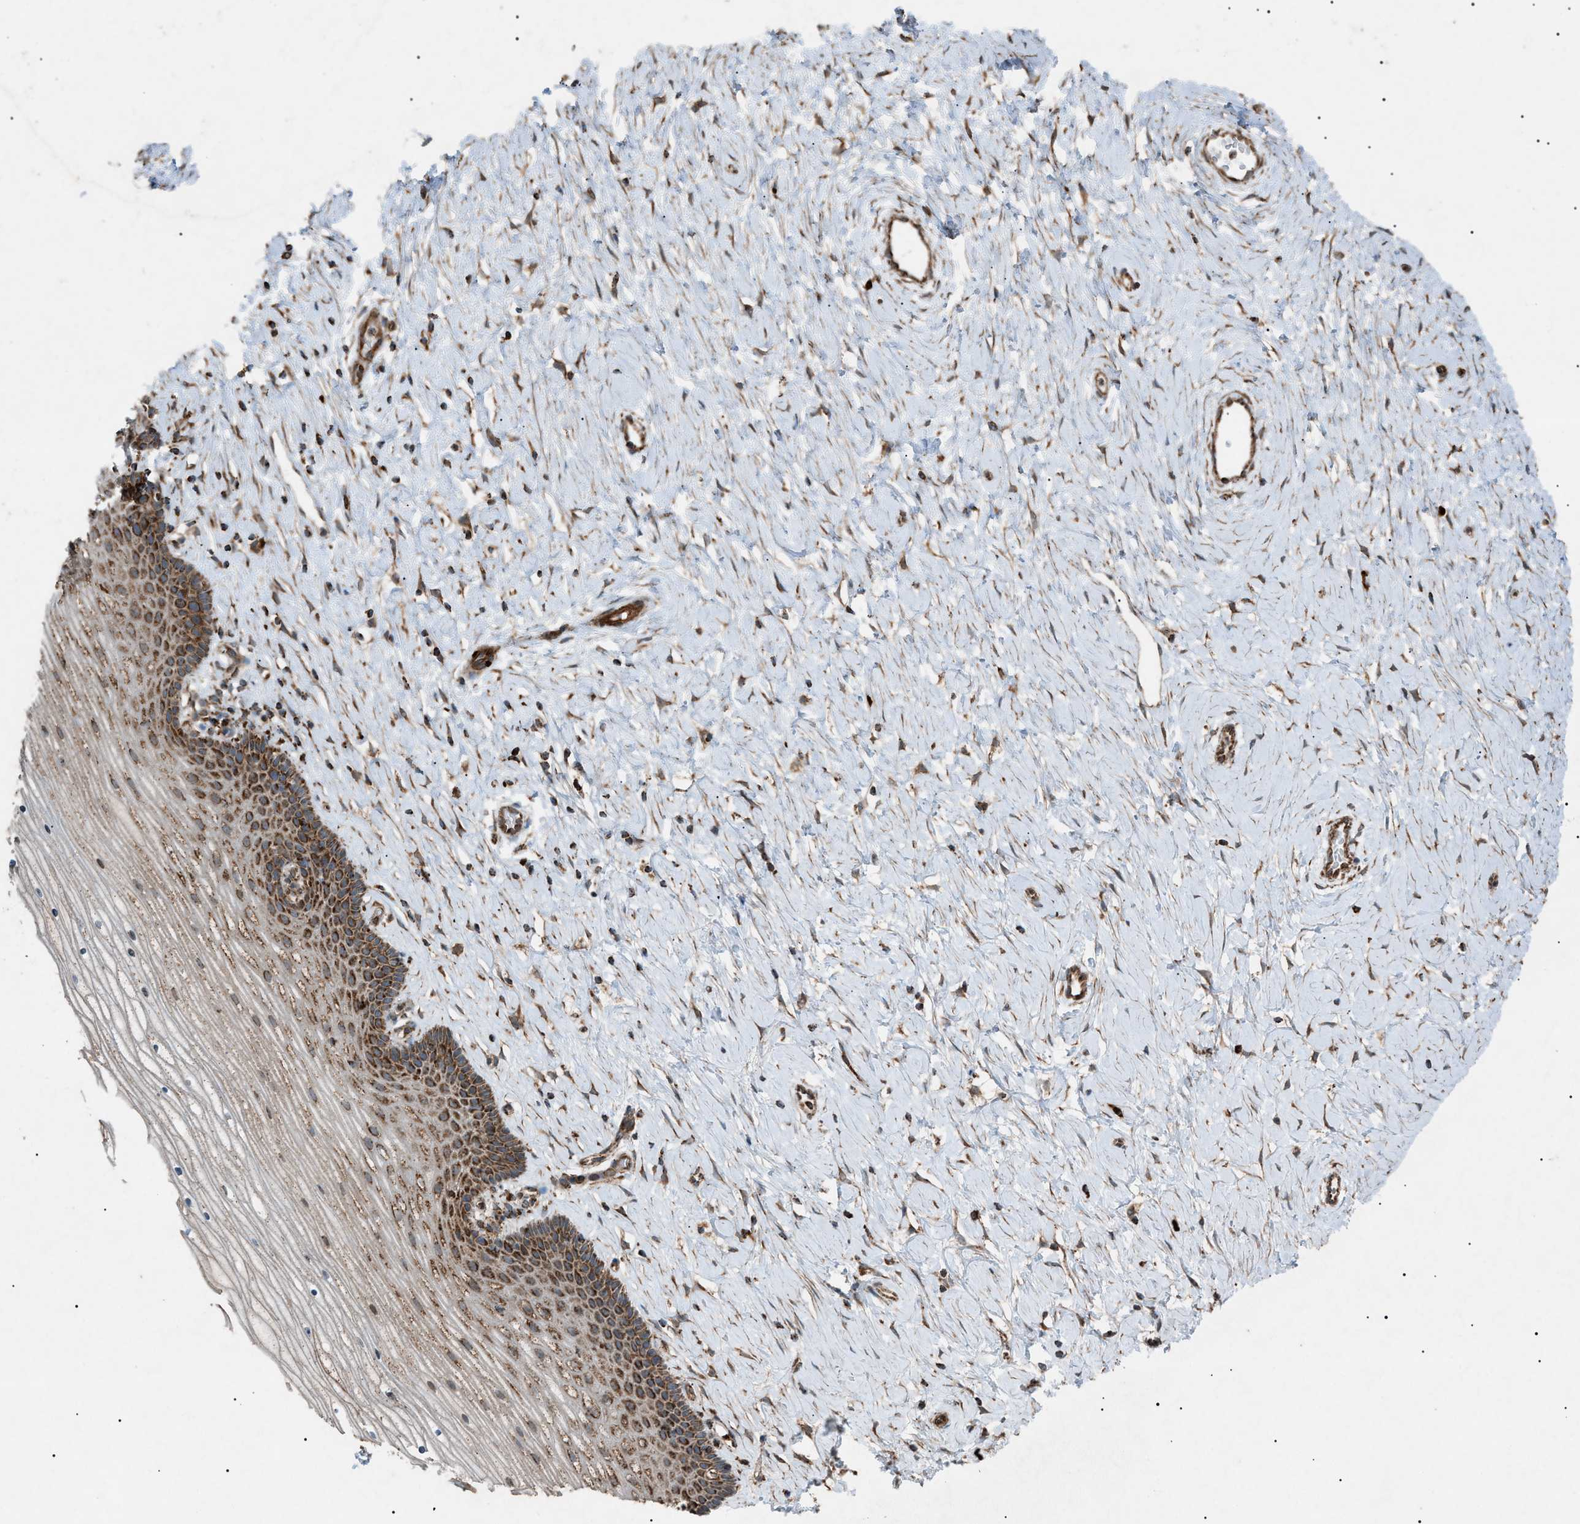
{"staining": {"intensity": "strong", "quantity": ">75%", "location": "cytoplasmic/membranous"}, "tissue": "cervix", "cell_type": "Glandular cells", "image_type": "normal", "snomed": [{"axis": "morphology", "description": "Normal tissue, NOS"}, {"axis": "topography", "description": "Cervix"}], "caption": "Immunohistochemistry (DAB) staining of benign human cervix demonstrates strong cytoplasmic/membranous protein staining in about >75% of glandular cells. Using DAB (3,3'-diaminobenzidine) (brown) and hematoxylin (blue) stains, captured at high magnification using brightfield microscopy.", "gene": "C1GALT1C1", "patient": {"sex": "female", "age": 39}}